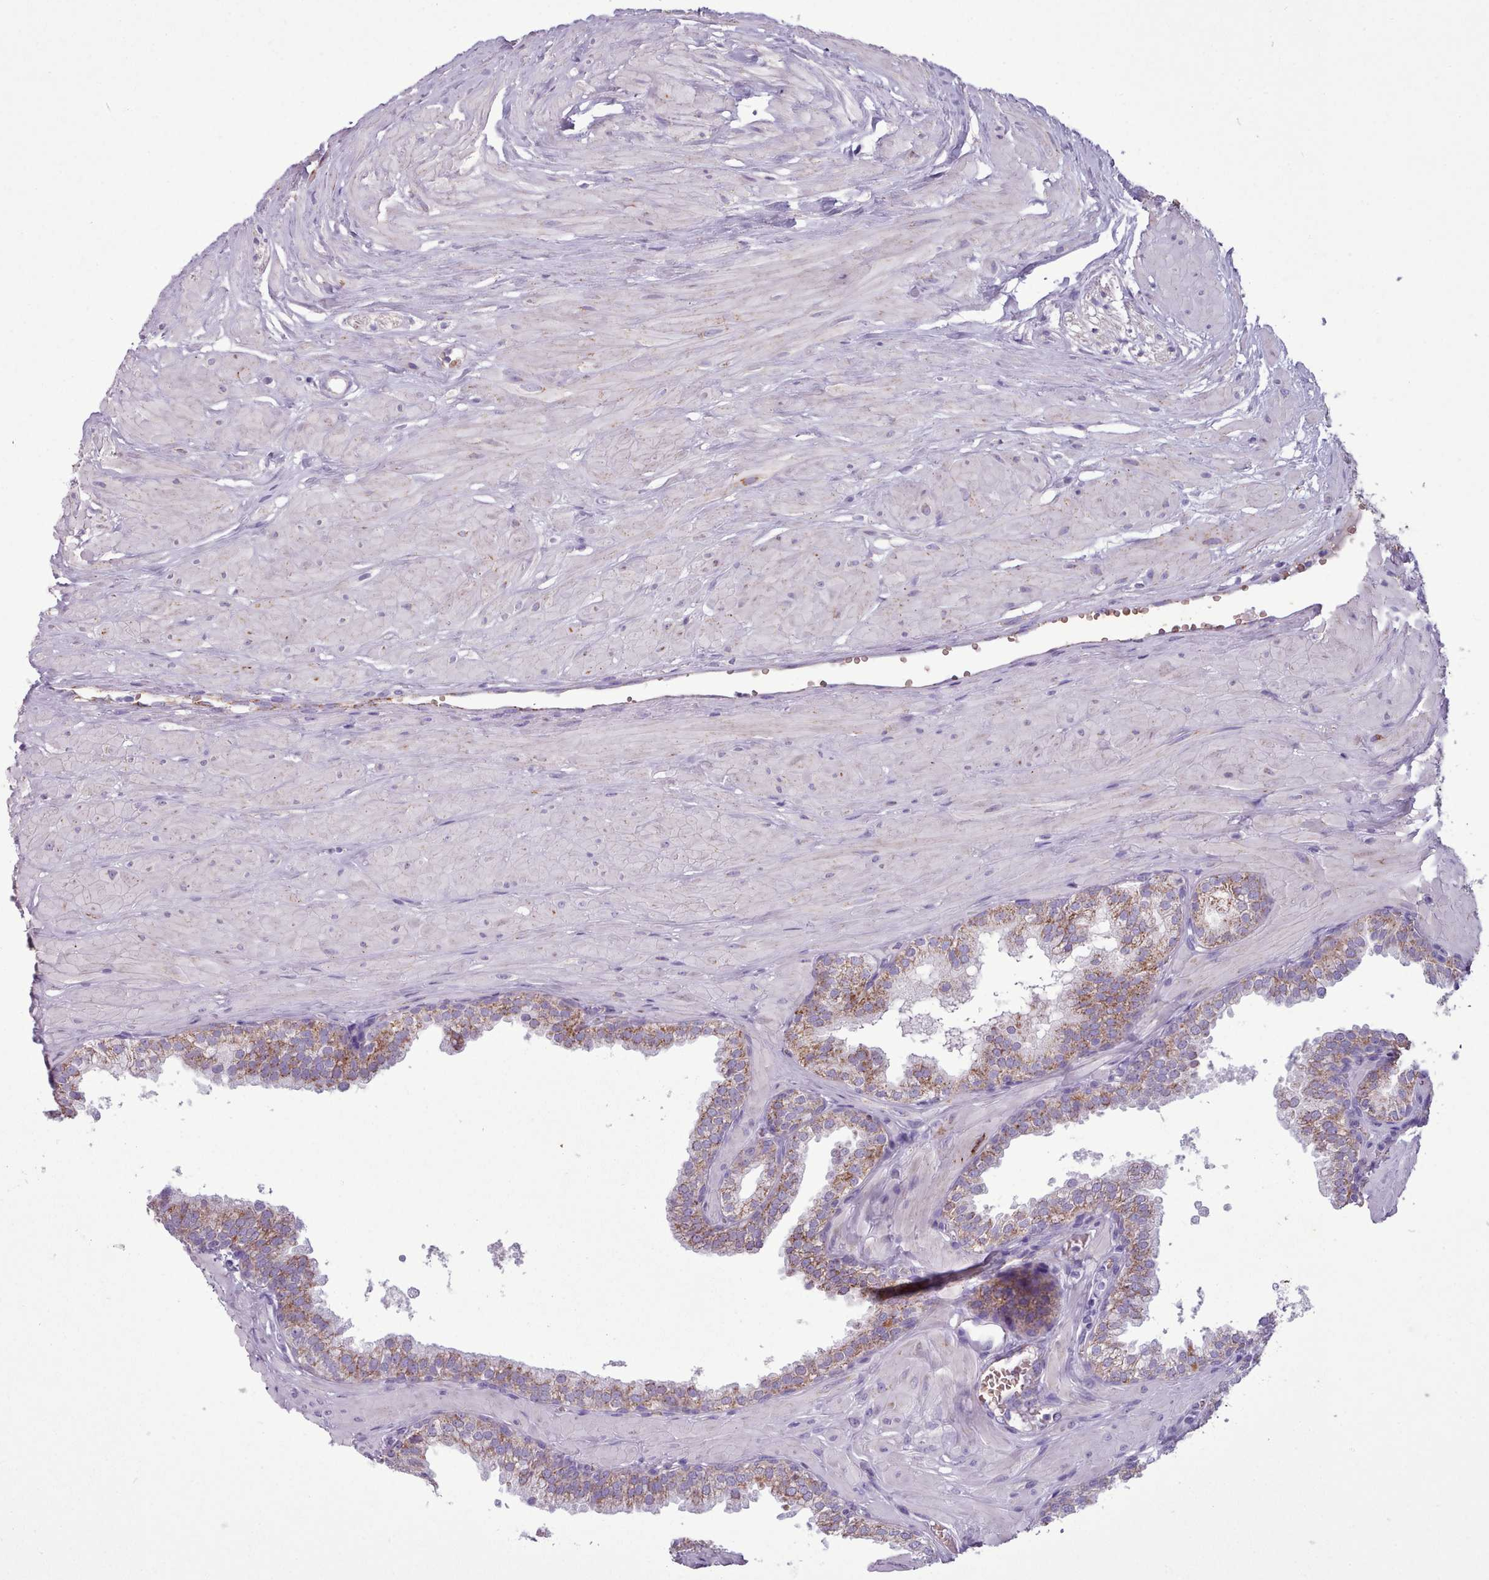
{"staining": {"intensity": "moderate", "quantity": "25%-75%", "location": "cytoplasmic/membranous"}, "tissue": "prostate", "cell_type": "Glandular cells", "image_type": "normal", "snomed": [{"axis": "morphology", "description": "Normal tissue, NOS"}, {"axis": "topography", "description": "Prostate"}, {"axis": "topography", "description": "Peripheral nerve tissue"}], "caption": "DAB immunohistochemical staining of unremarkable prostate reveals moderate cytoplasmic/membranous protein staining in about 25%-75% of glandular cells.", "gene": "AK4P3", "patient": {"sex": "male", "age": 55}}